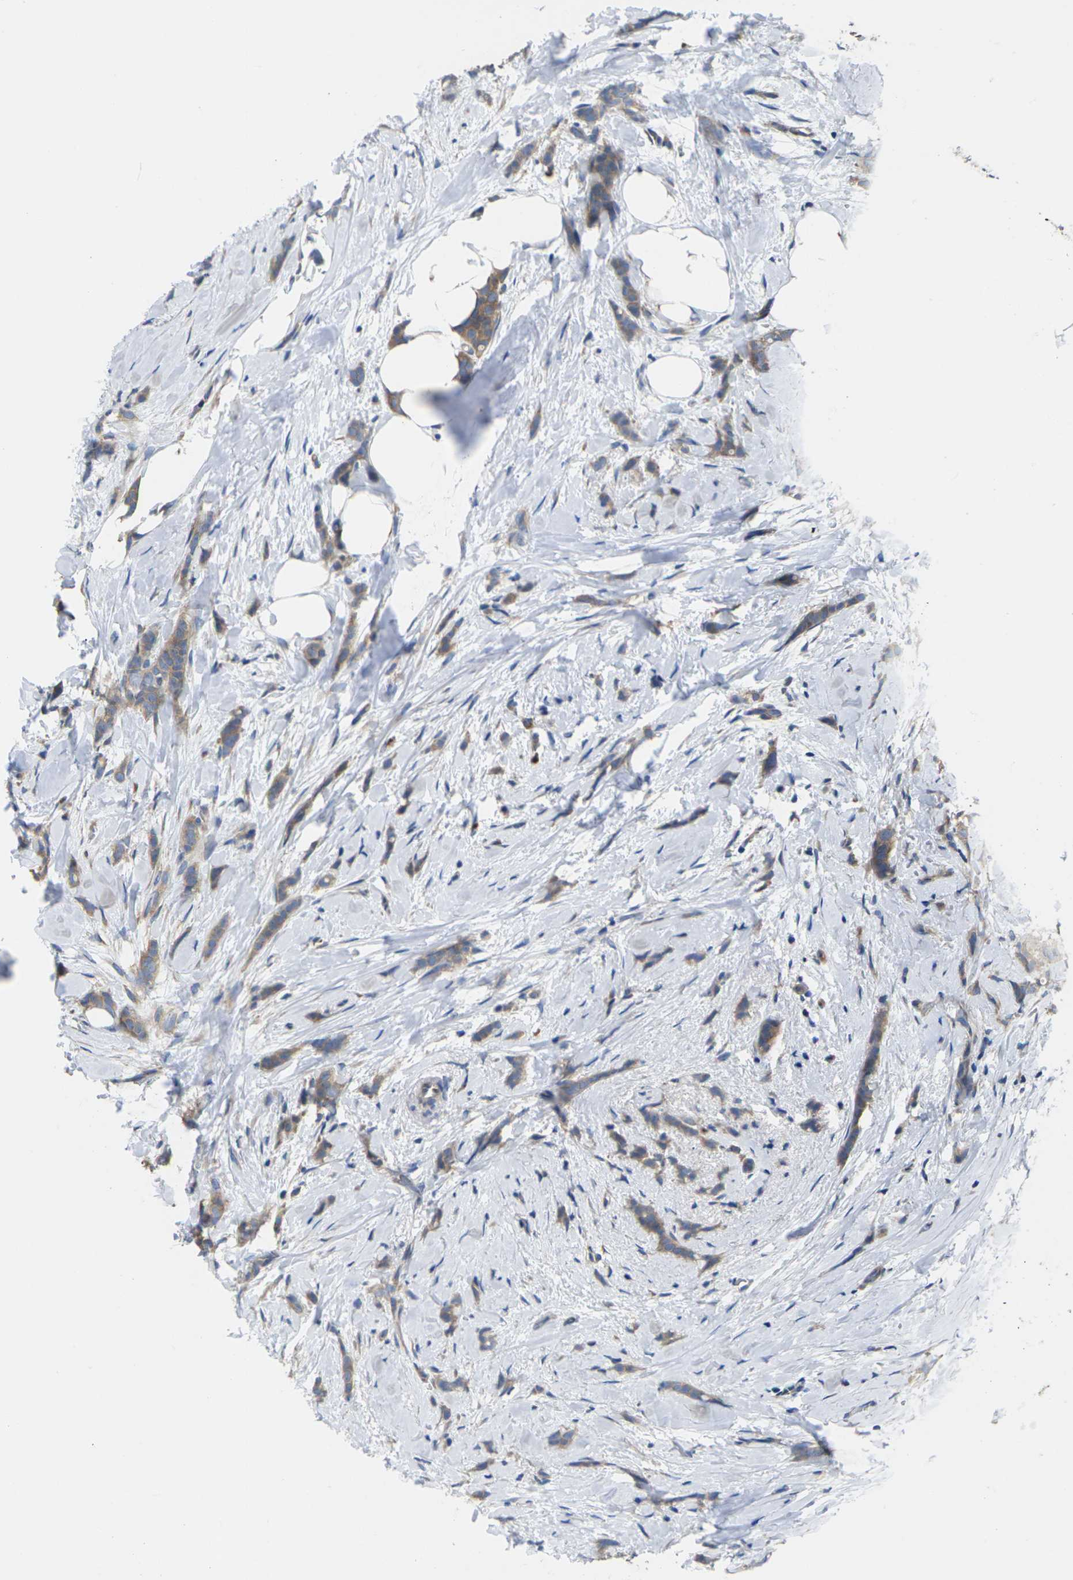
{"staining": {"intensity": "weak", "quantity": ">75%", "location": "cytoplasmic/membranous"}, "tissue": "breast cancer", "cell_type": "Tumor cells", "image_type": "cancer", "snomed": [{"axis": "morphology", "description": "Lobular carcinoma, in situ"}, {"axis": "morphology", "description": "Lobular carcinoma"}, {"axis": "topography", "description": "Breast"}], "caption": "Breast cancer stained with DAB IHC reveals low levels of weak cytoplasmic/membranous positivity in approximately >75% of tumor cells.", "gene": "TMCC2", "patient": {"sex": "female", "age": 41}}